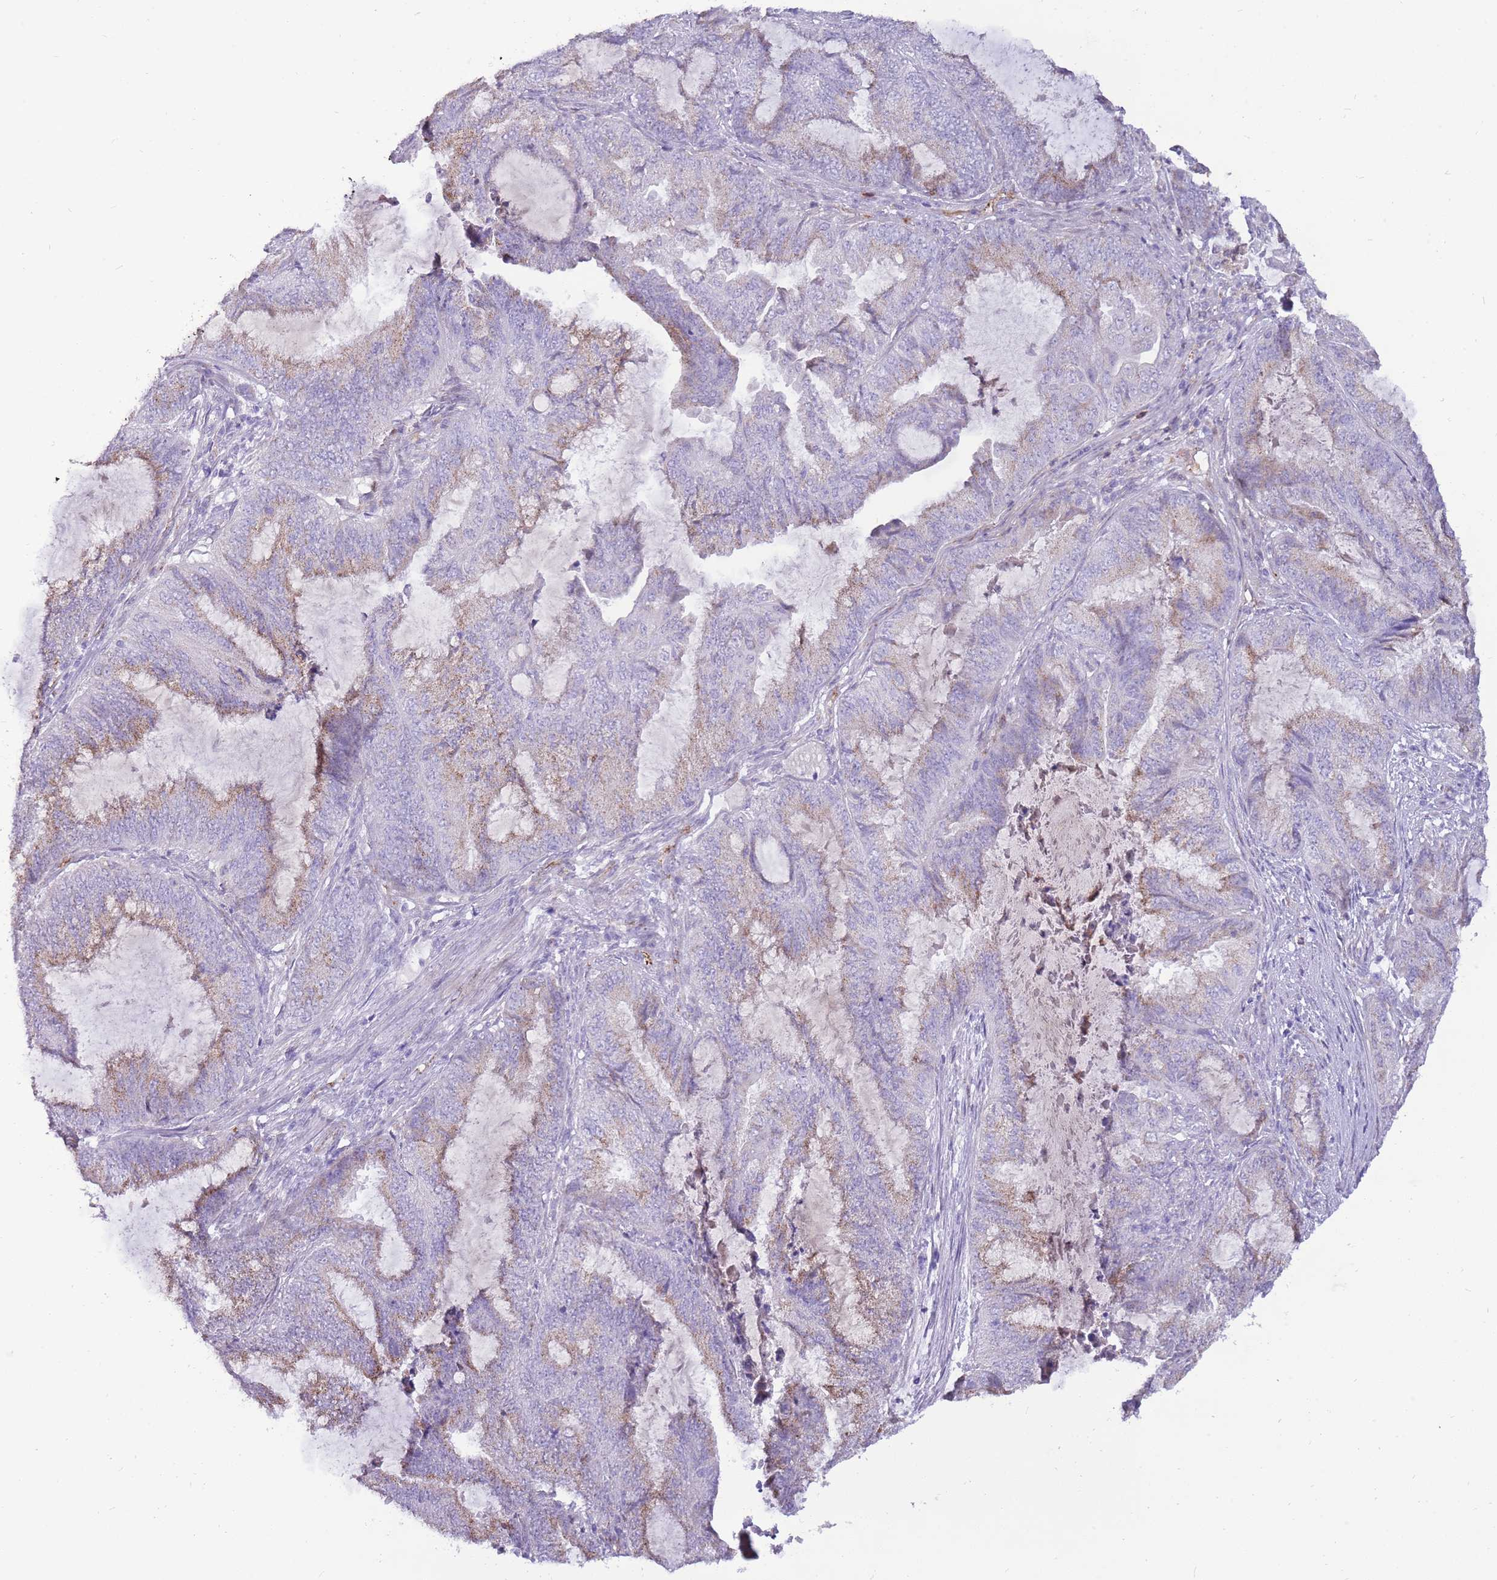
{"staining": {"intensity": "weak", "quantity": "25%-75%", "location": "cytoplasmic/membranous"}, "tissue": "endometrial cancer", "cell_type": "Tumor cells", "image_type": "cancer", "snomed": [{"axis": "morphology", "description": "Adenocarcinoma, NOS"}, {"axis": "topography", "description": "Endometrium"}], "caption": "Immunohistochemical staining of adenocarcinoma (endometrial) shows low levels of weak cytoplasmic/membranous staining in approximately 25%-75% of tumor cells.", "gene": "PCNX1", "patient": {"sex": "female", "age": 51}}